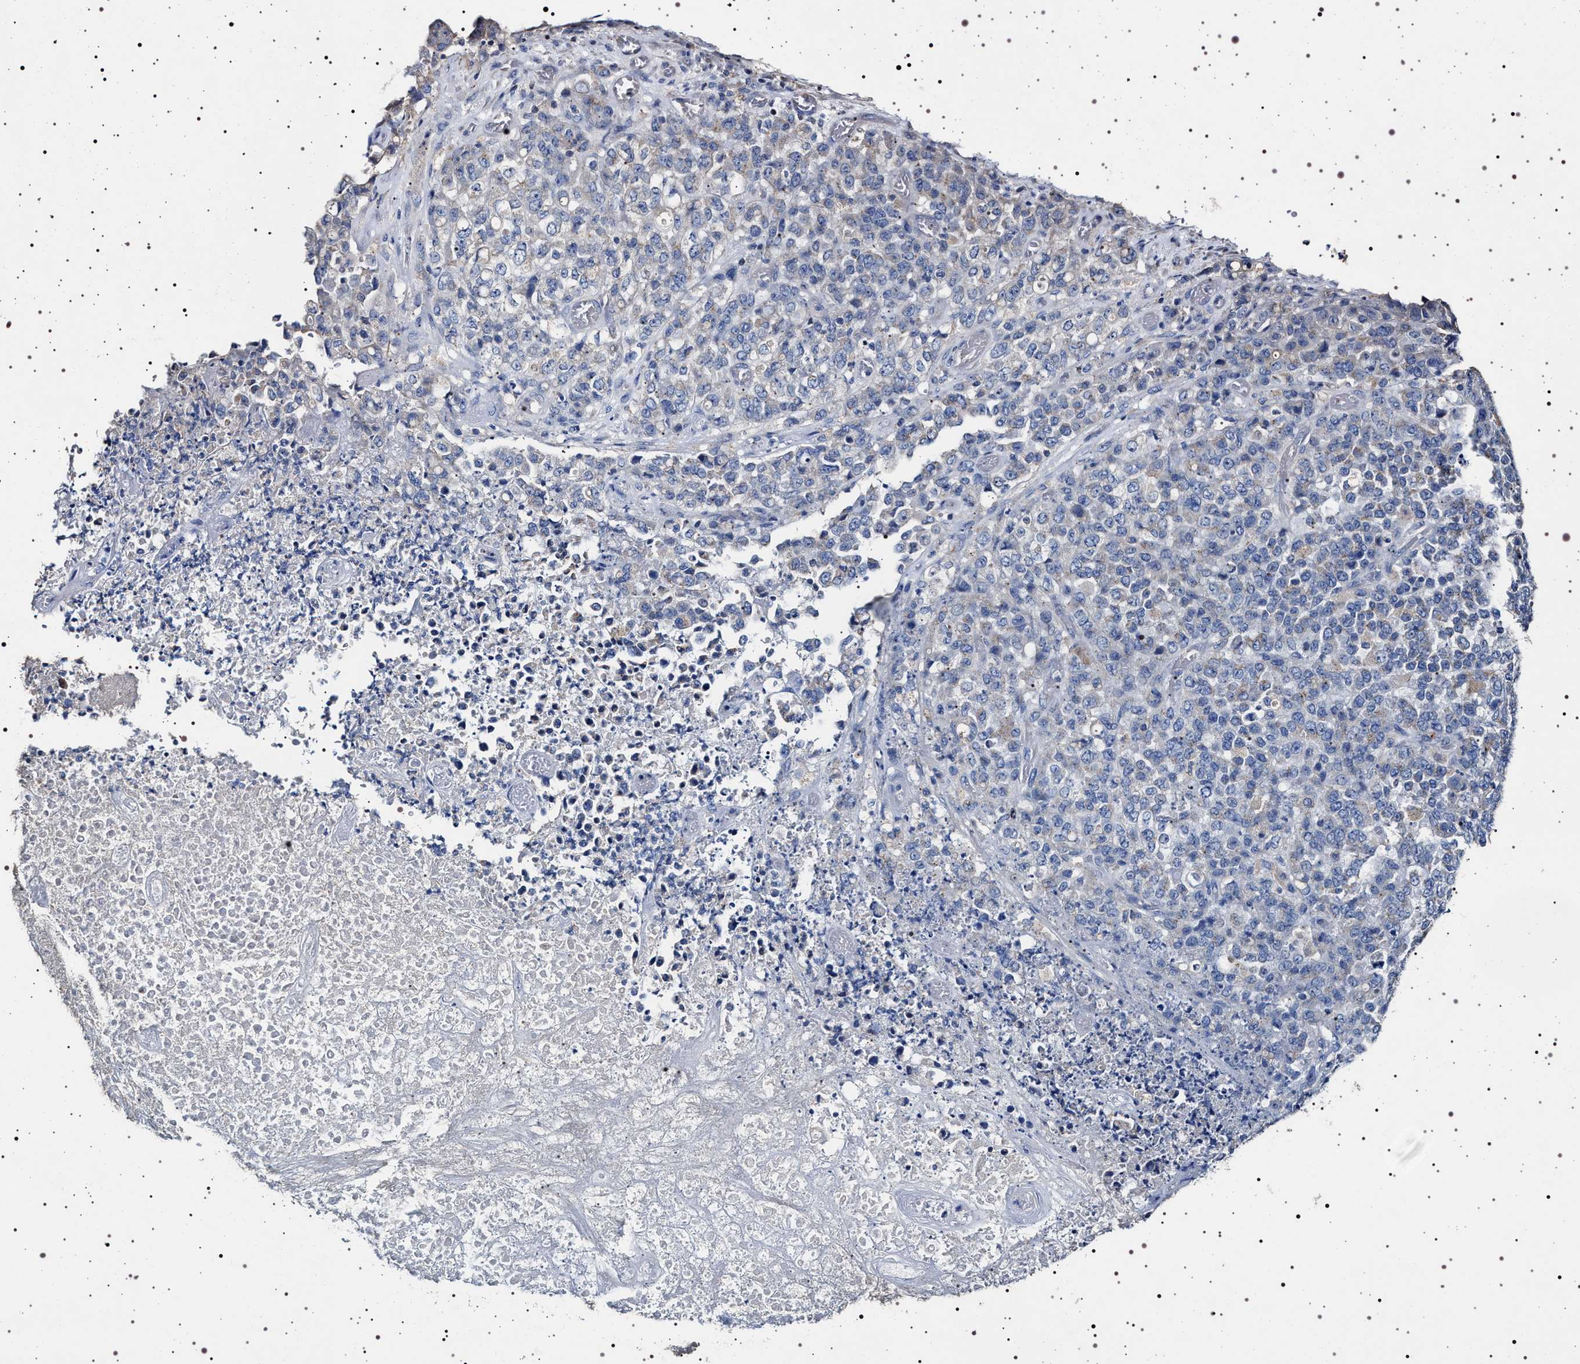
{"staining": {"intensity": "negative", "quantity": "none", "location": "none"}, "tissue": "stomach cancer", "cell_type": "Tumor cells", "image_type": "cancer", "snomed": [{"axis": "morphology", "description": "Adenocarcinoma, NOS"}, {"axis": "topography", "description": "Stomach"}], "caption": "A micrograph of human stomach cancer is negative for staining in tumor cells.", "gene": "NAALADL2", "patient": {"sex": "female", "age": 73}}